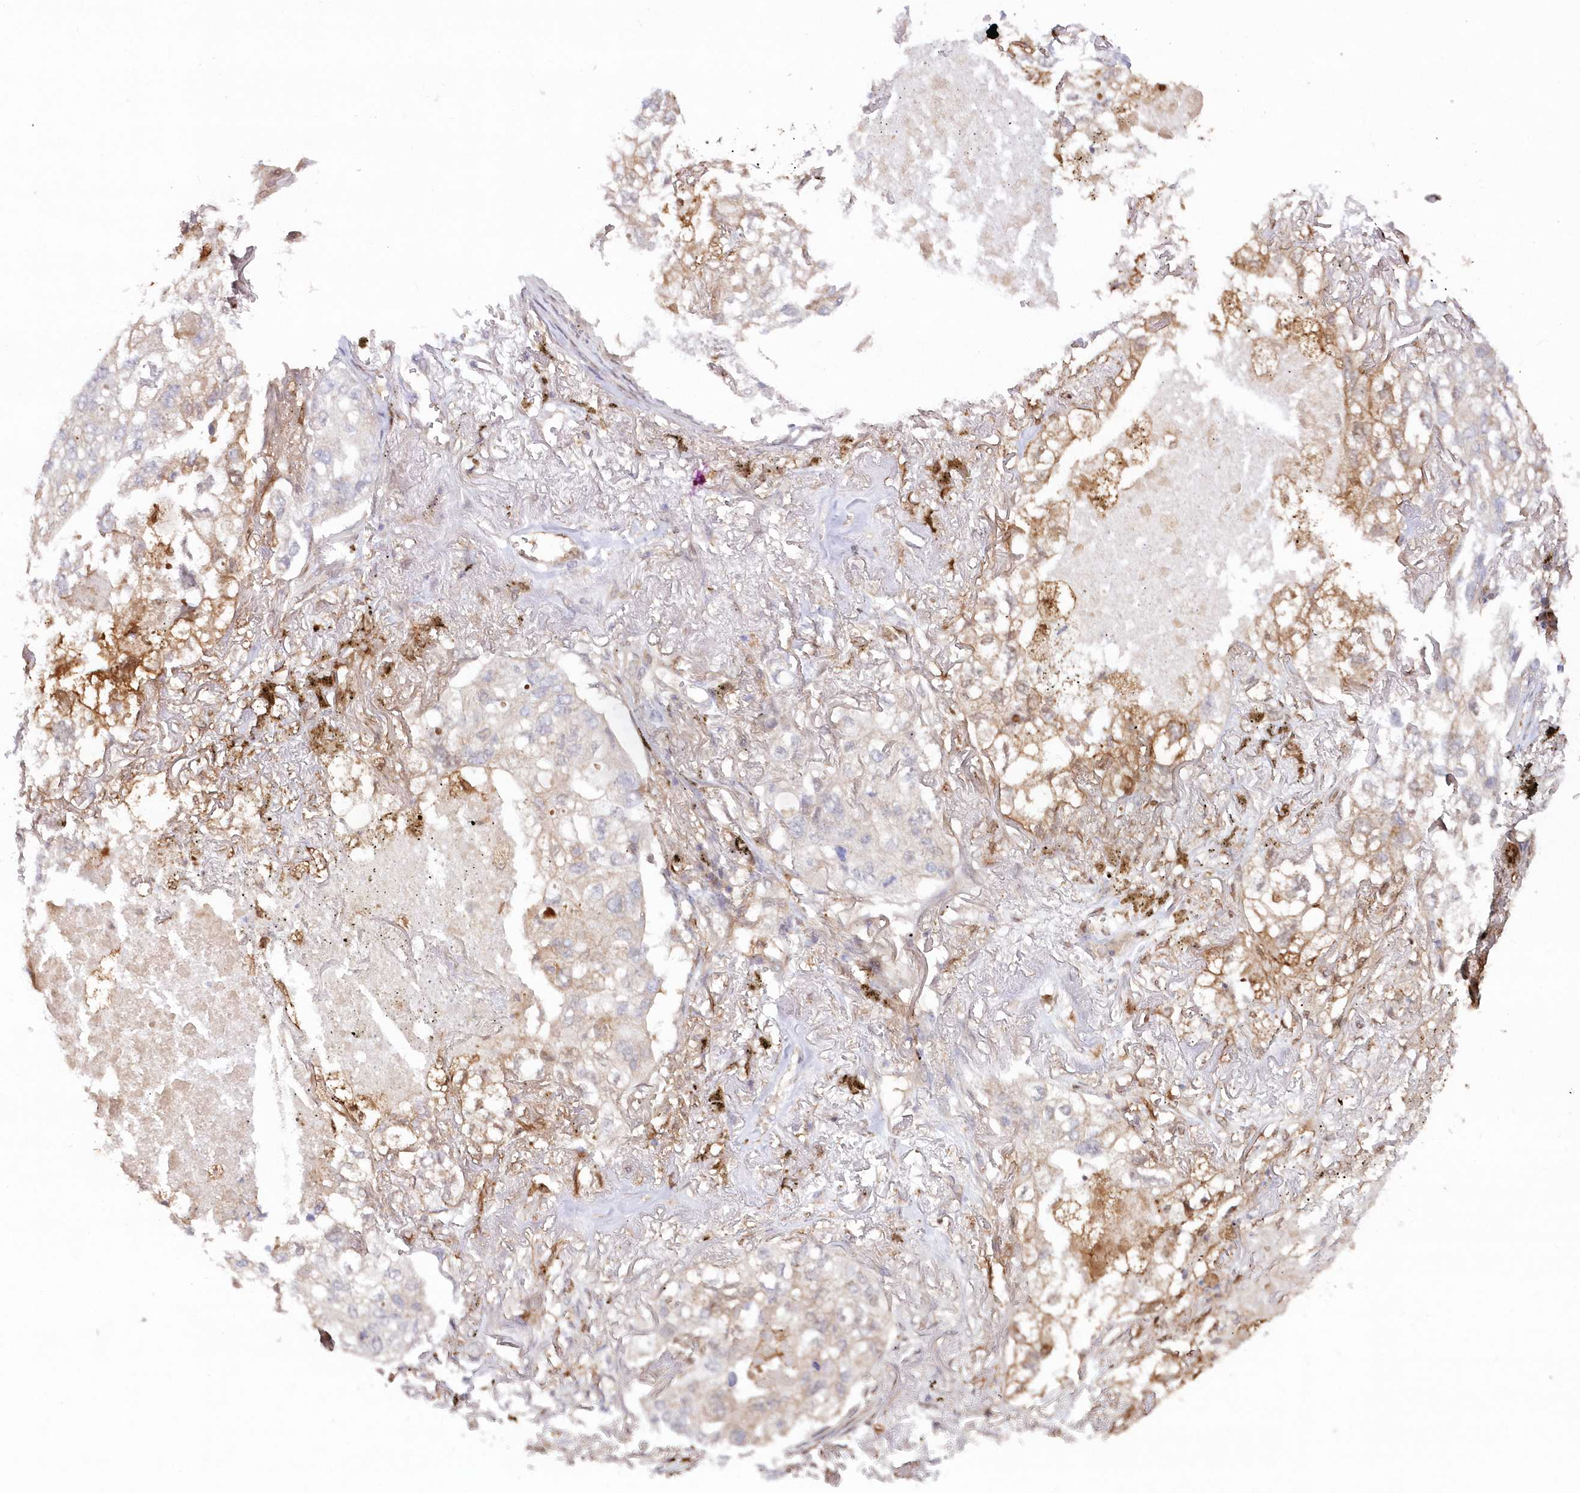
{"staining": {"intensity": "negative", "quantity": "none", "location": "none"}, "tissue": "lung cancer", "cell_type": "Tumor cells", "image_type": "cancer", "snomed": [{"axis": "morphology", "description": "Adenocarcinoma, NOS"}, {"axis": "topography", "description": "Lung"}], "caption": "Lung adenocarcinoma stained for a protein using immunohistochemistry reveals no expression tumor cells.", "gene": "GBE1", "patient": {"sex": "male", "age": 65}}